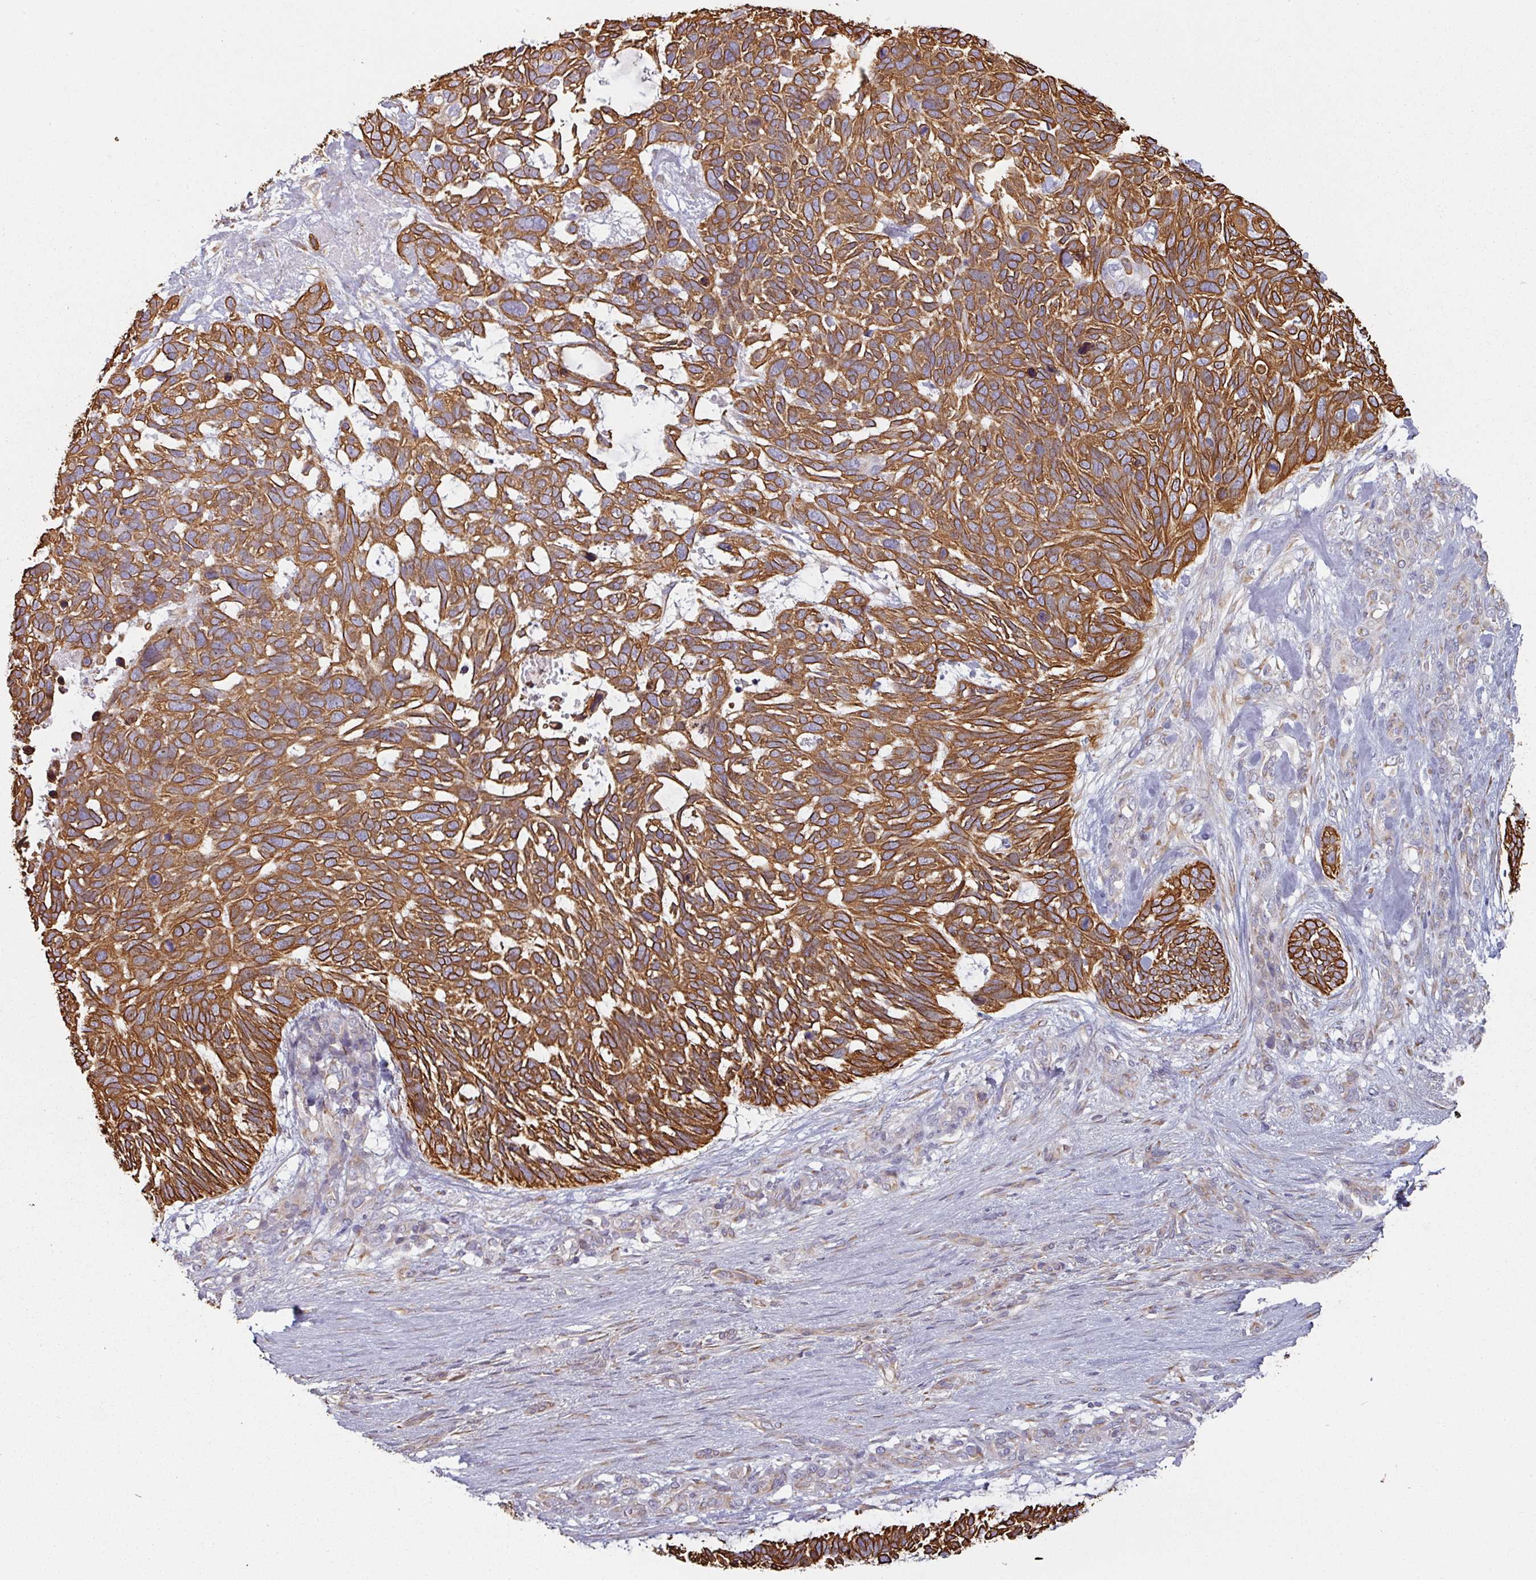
{"staining": {"intensity": "moderate", "quantity": ">75%", "location": "cytoplasmic/membranous"}, "tissue": "skin cancer", "cell_type": "Tumor cells", "image_type": "cancer", "snomed": [{"axis": "morphology", "description": "Basal cell carcinoma"}, {"axis": "topography", "description": "Skin"}], "caption": "Immunohistochemical staining of skin cancer reveals moderate cytoplasmic/membranous protein expression in approximately >75% of tumor cells.", "gene": "CEP78", "patient": {"sex": "male", "age": 88}}